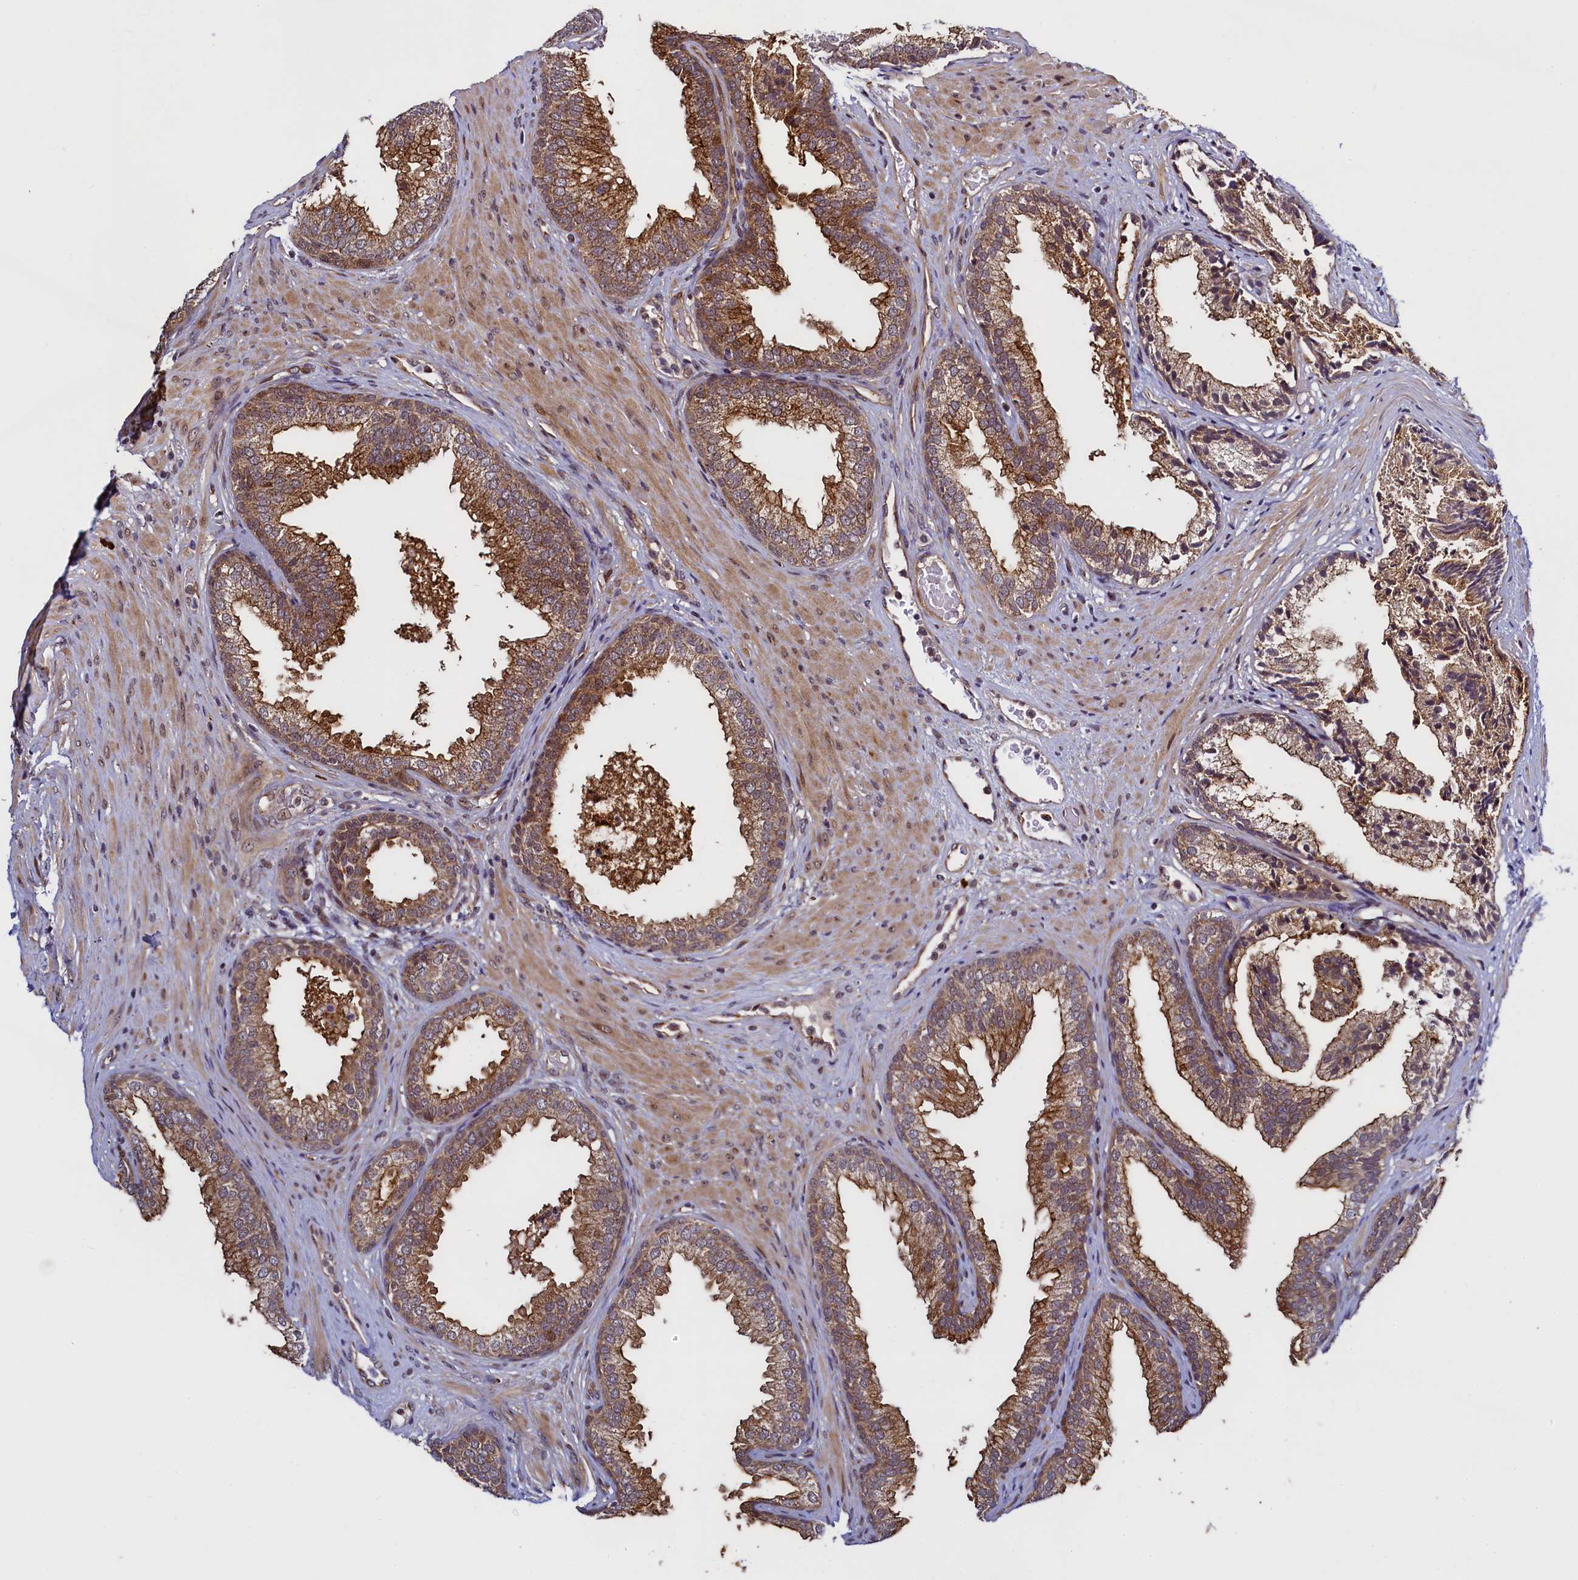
{"staining": {"intensity": "moderate", "quantity": ">75%", "location": "cytoplasmic/membranous"}, "tissue": "prostate", "cell_type": "Glandular cells", "image_type": "normal", "snomed": [{"axis": "morphology", "description": "Normal tissue, NOS"}, {"axis": "topography", "description": "Prostate"}], "caption": "Immunohistochemistry image of normal human prostate stained for a protein (brown), which reveals medium levels of moderate cytoplasmic/membranous expression in about >75% of glandular cells.", "gene": "RBFA", "patient": {"sex": "male", "age": 76}}